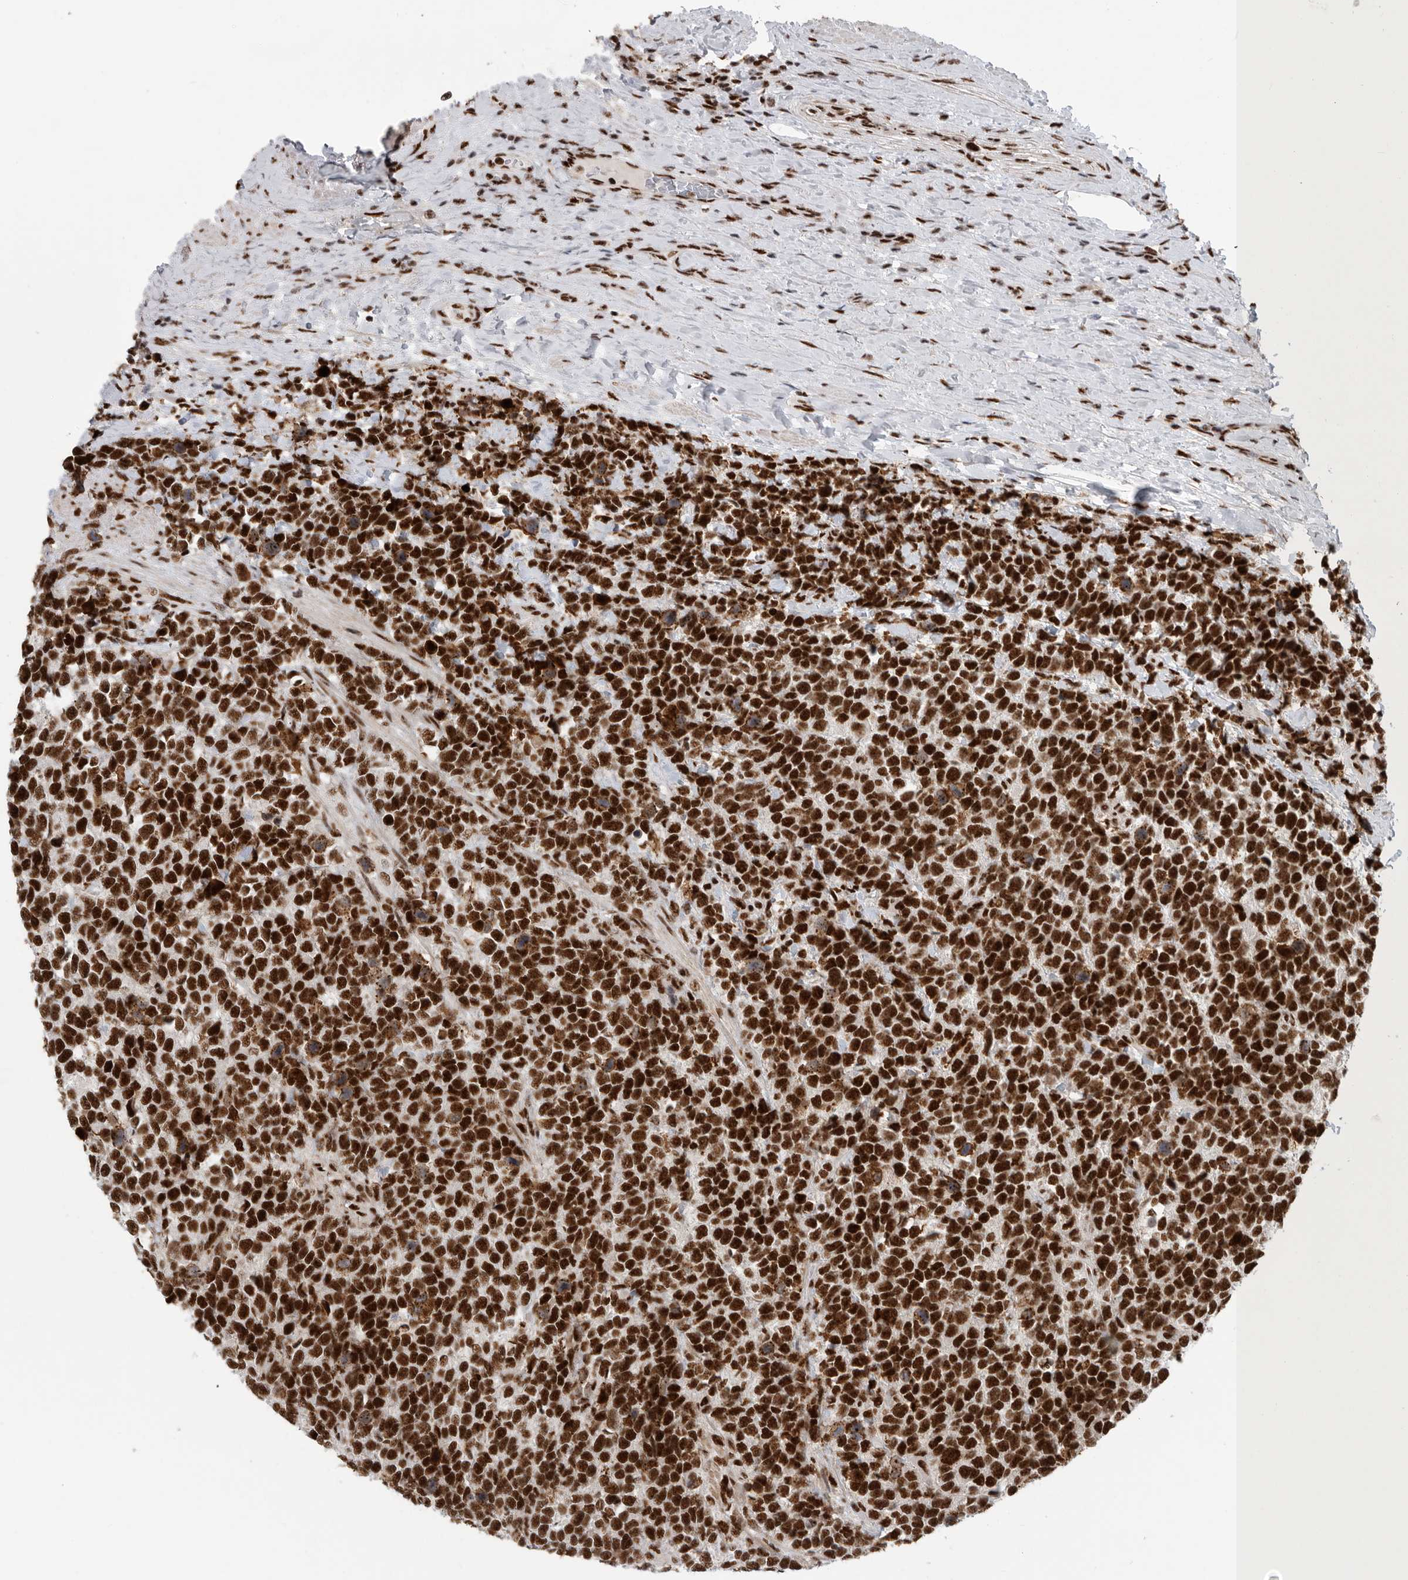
{"staining": {"intensity": "strong", "quantity": ">75%", "location": "nuclear"}, "tissue": "urothelial cancer", "cell_type": "Tumor cells", "image_type": "cancer", "snomed": [{"axis": "morphology", "description": "Urothelial carcinoma, High grade"}, {"axis": "topography", "description": "Urinary bladder"}], "caption": "Immunohistochemistry staining of urothelial carcinoma (high-grade), which displays high levels of strong nuclear positivity in about >75% of tumor cells indicating strong nuclear protein positivity. The staining was performed using DAB (brown) for protein detection and nuclei were counterstained in hematoxylin (blue).", "gene": "BCLAF1", "patient": {"sex": "female", "age": 82}}